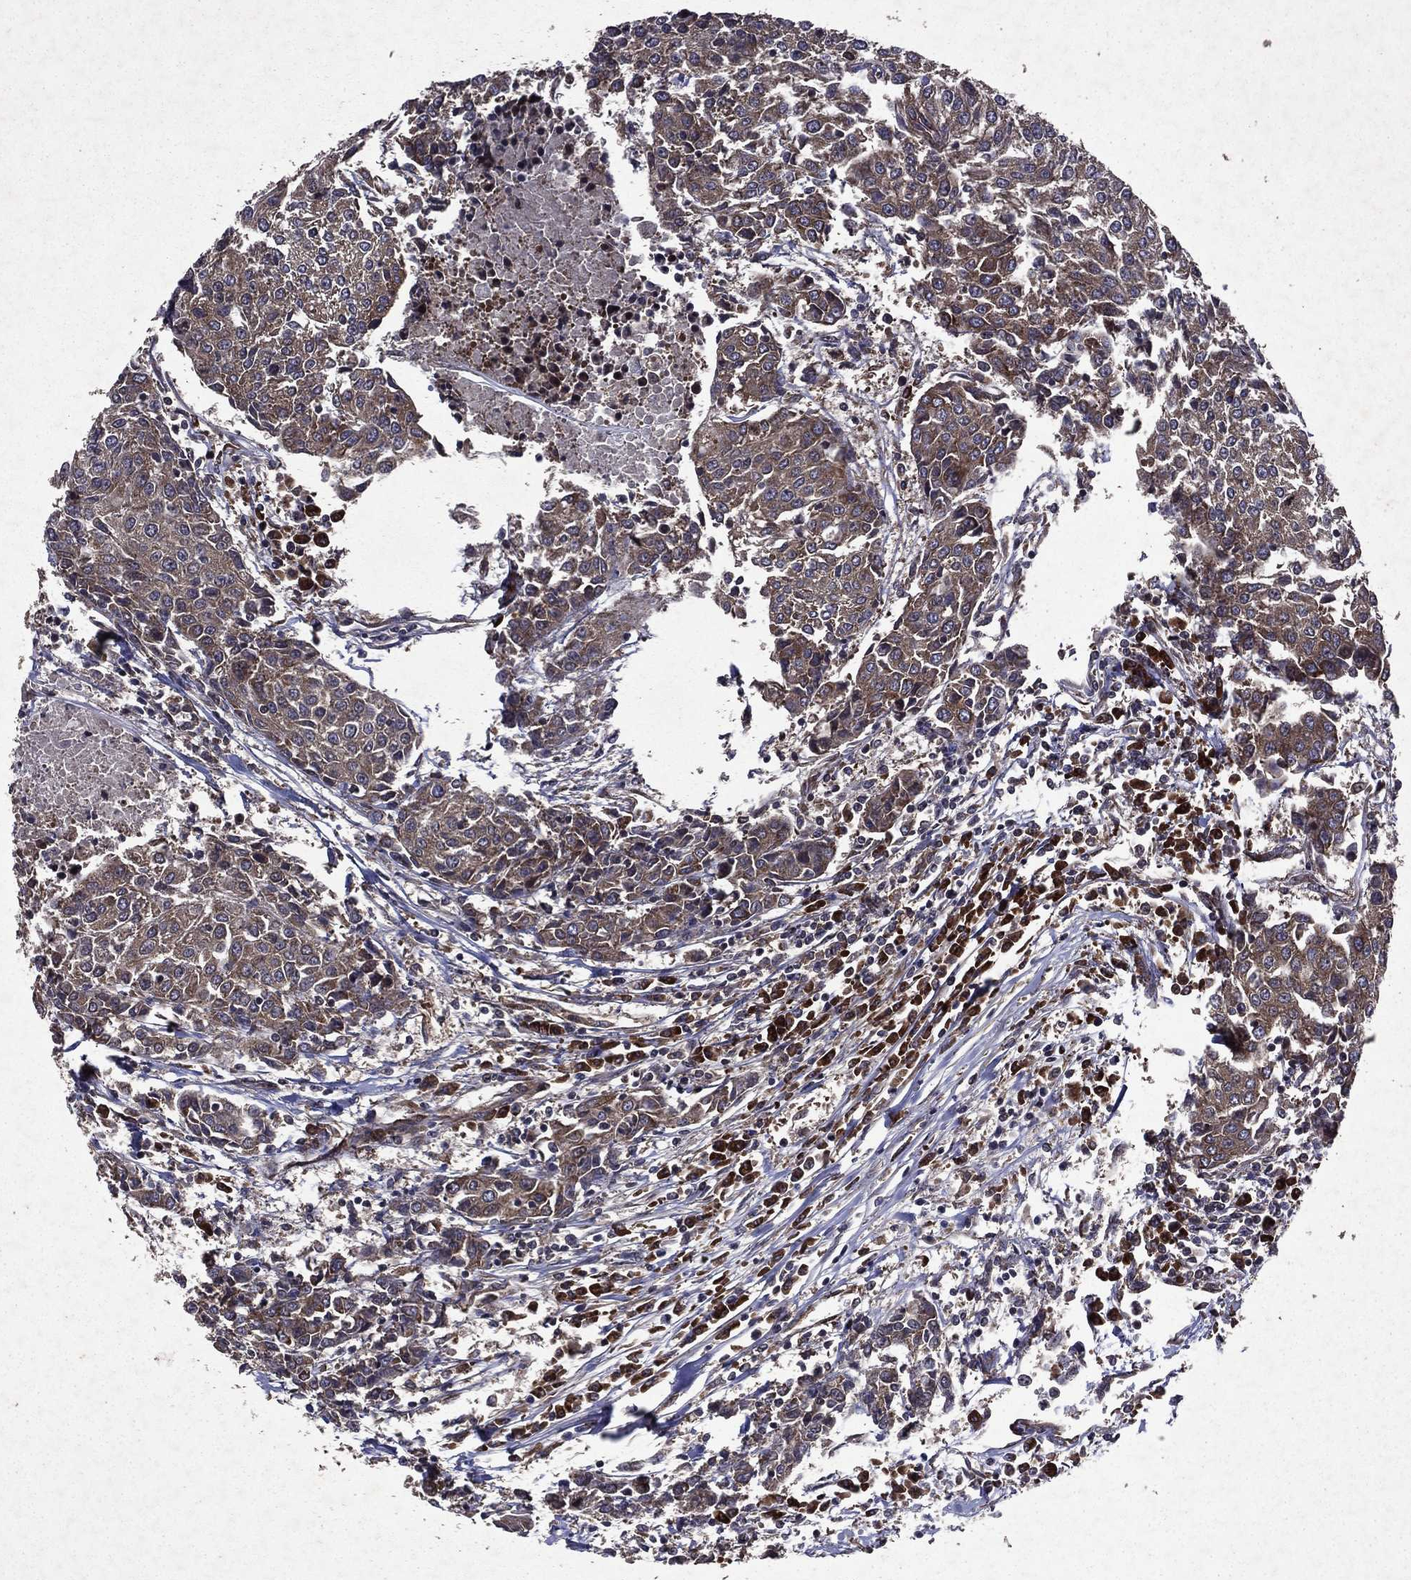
{"staining": {"intensity": "weak", "quantity": "25%-75%", "location": "cytoplasmic/membranous"}, "tissue": "urothelial cancer", "cell_type": "Tumor cells", "image_type": "cancer", "snomed": [{"axis": "morphology", "description": "Urothelial carcinoma, High grade"}, {"axis": "topography", "description": "Urinary bladder"}], "caption": "IHC of human urothelial carcinoma (high-grade) exhibits low levels of weak cytoplasmic/membranous staining in about 25%-75% of tumor cells. The staining was performed using DAB (3,3'-diaminobenzidine) to visualize the protein expression in brown, while the nuclei were stained in blue with hematoxylin (Magnification: 20x).", "gene": "EIF2B4", "patient": {"sex": "female", "age": 85}}